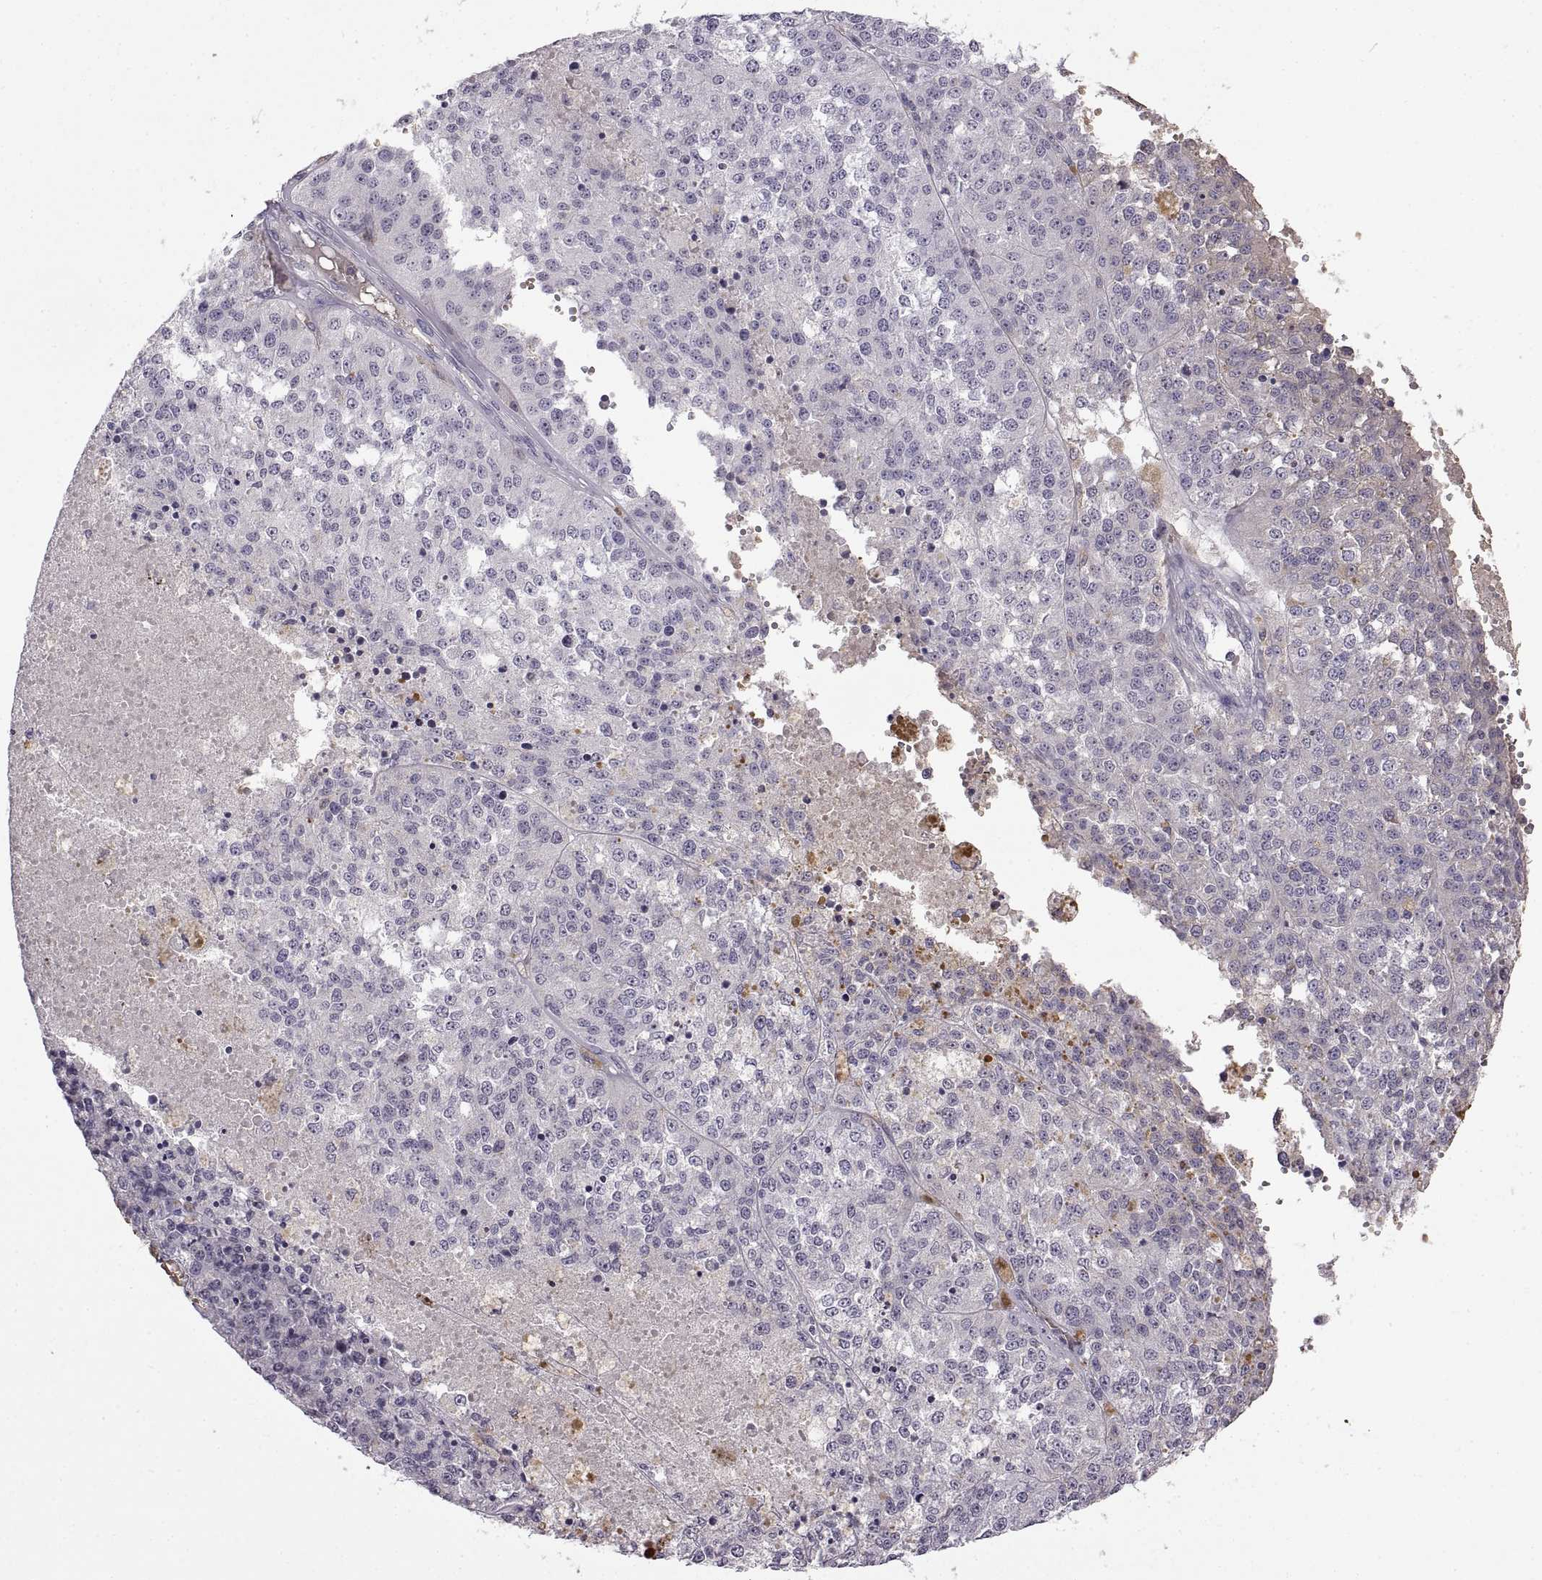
{"staining": {"intensity": "negative", "quantity": "none", "location": "none"}, "tissue": "melanoma", "cell_type": "Tumor cells", "image_type": "cancer", "snomed": [{"axis": "morphology", "description": "Malignant melanoma, Metastatic site"}, {"axis": "topography", "description": "Lymph node"}], "caption": "High power microscopy histopathology image of an IHC micrograph of malignant melanoma (metastatic site), revealing no significant positivity in tumor cells. (Brightfield microscopy of DAB immunohistochemistry (IHC) at high magnification).", "gene": "MEIOC", "patient": {"sex": "female", "age": 64}}